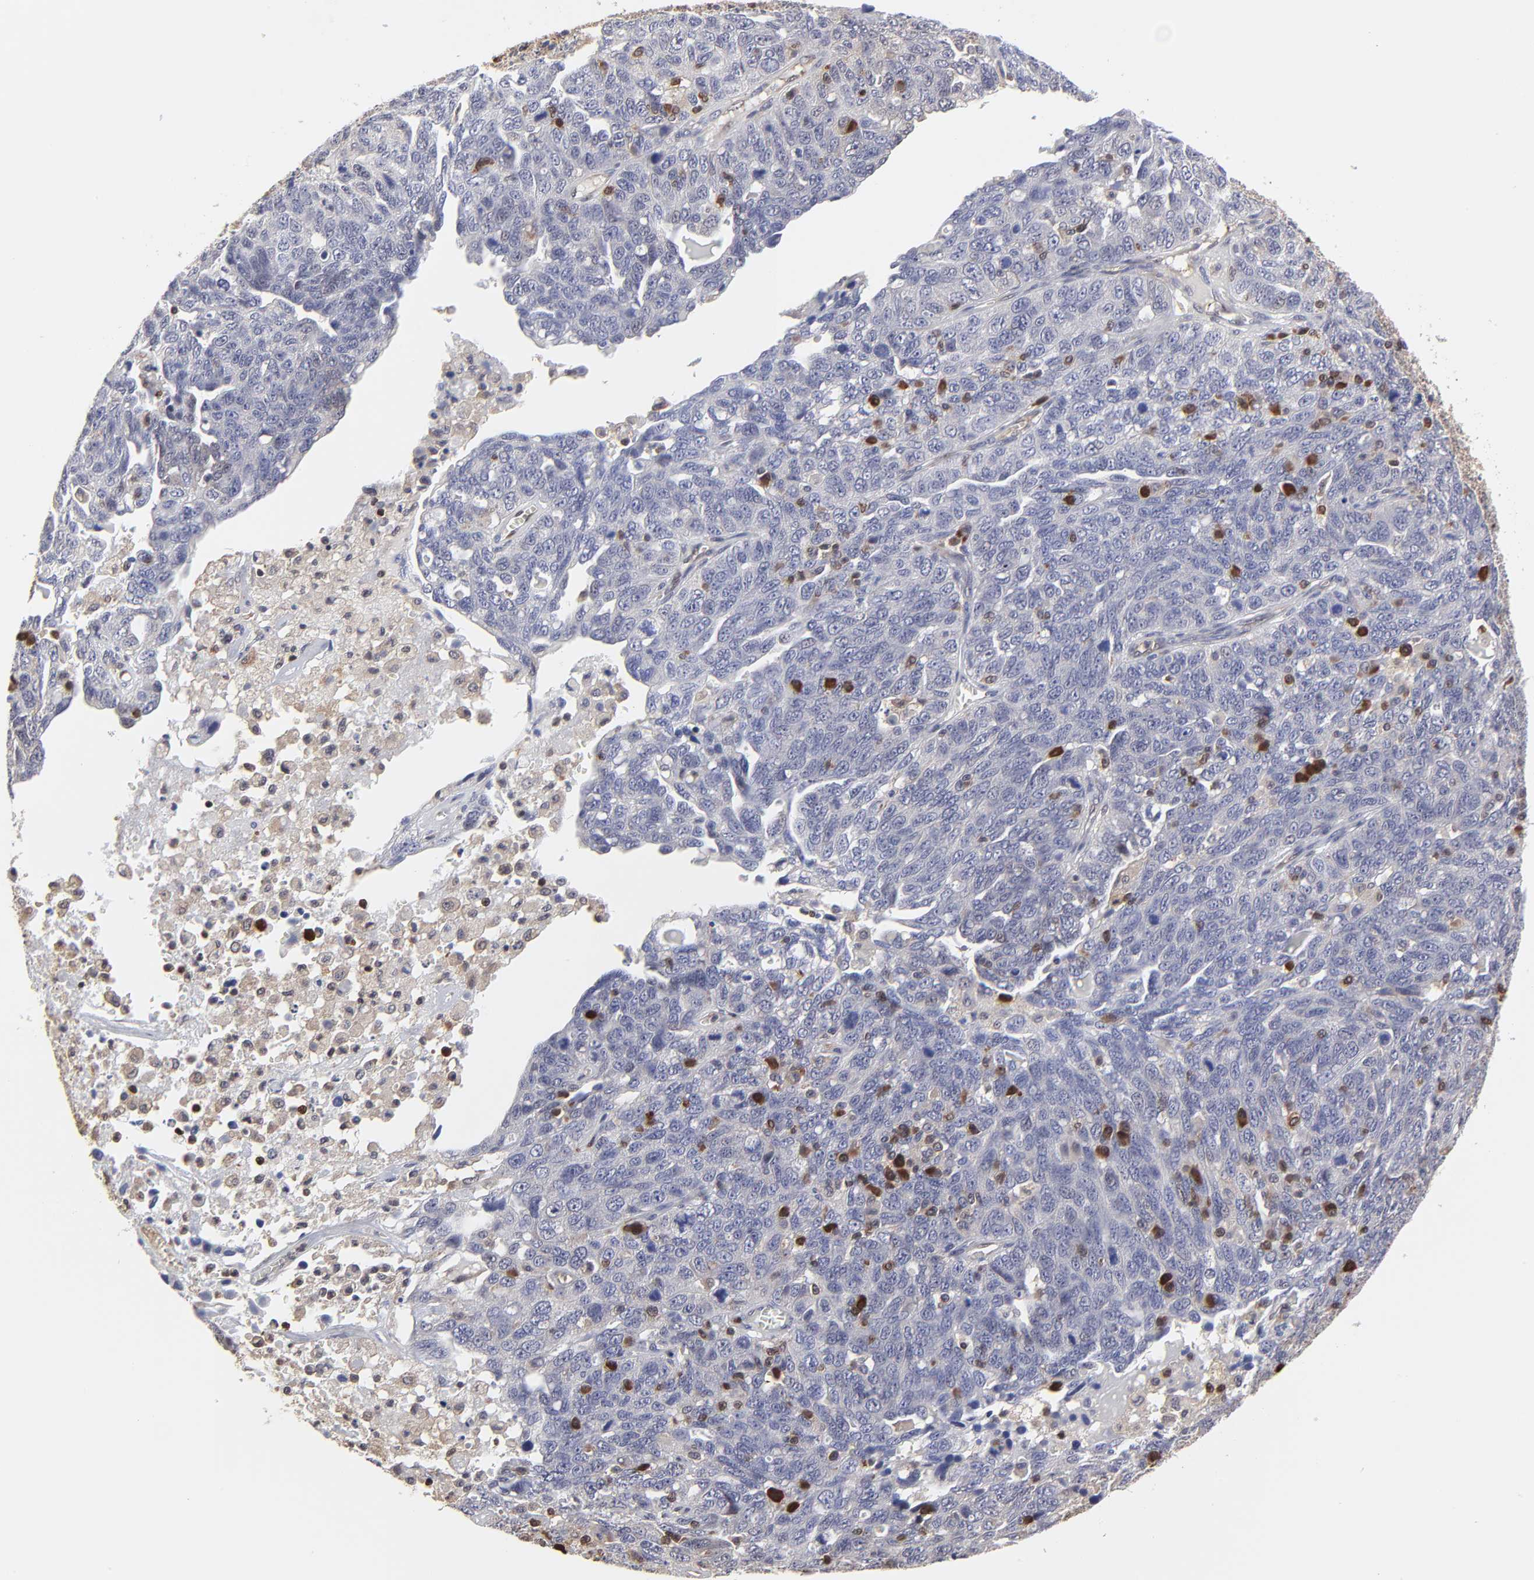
{"staining": {"intensity": "negative", "quantity": "none", "location": "none"}, "tissue": "ovarian cancer", "cell_type": "Tumor cells", "image_type": "cancer", "snomed": [{"axis": "morphology", "description": "Cystadenocarcinoma, serous, NOS"}, {"axis": "topography", "description": "Ovary"}], "caption": "This is an IHC histopathology image of serous cystadenocarcinoma (ovarian). There is no expression in tumor cells.", "gene": "CASP3", "patient": {"sex": "female", "age": 71}}